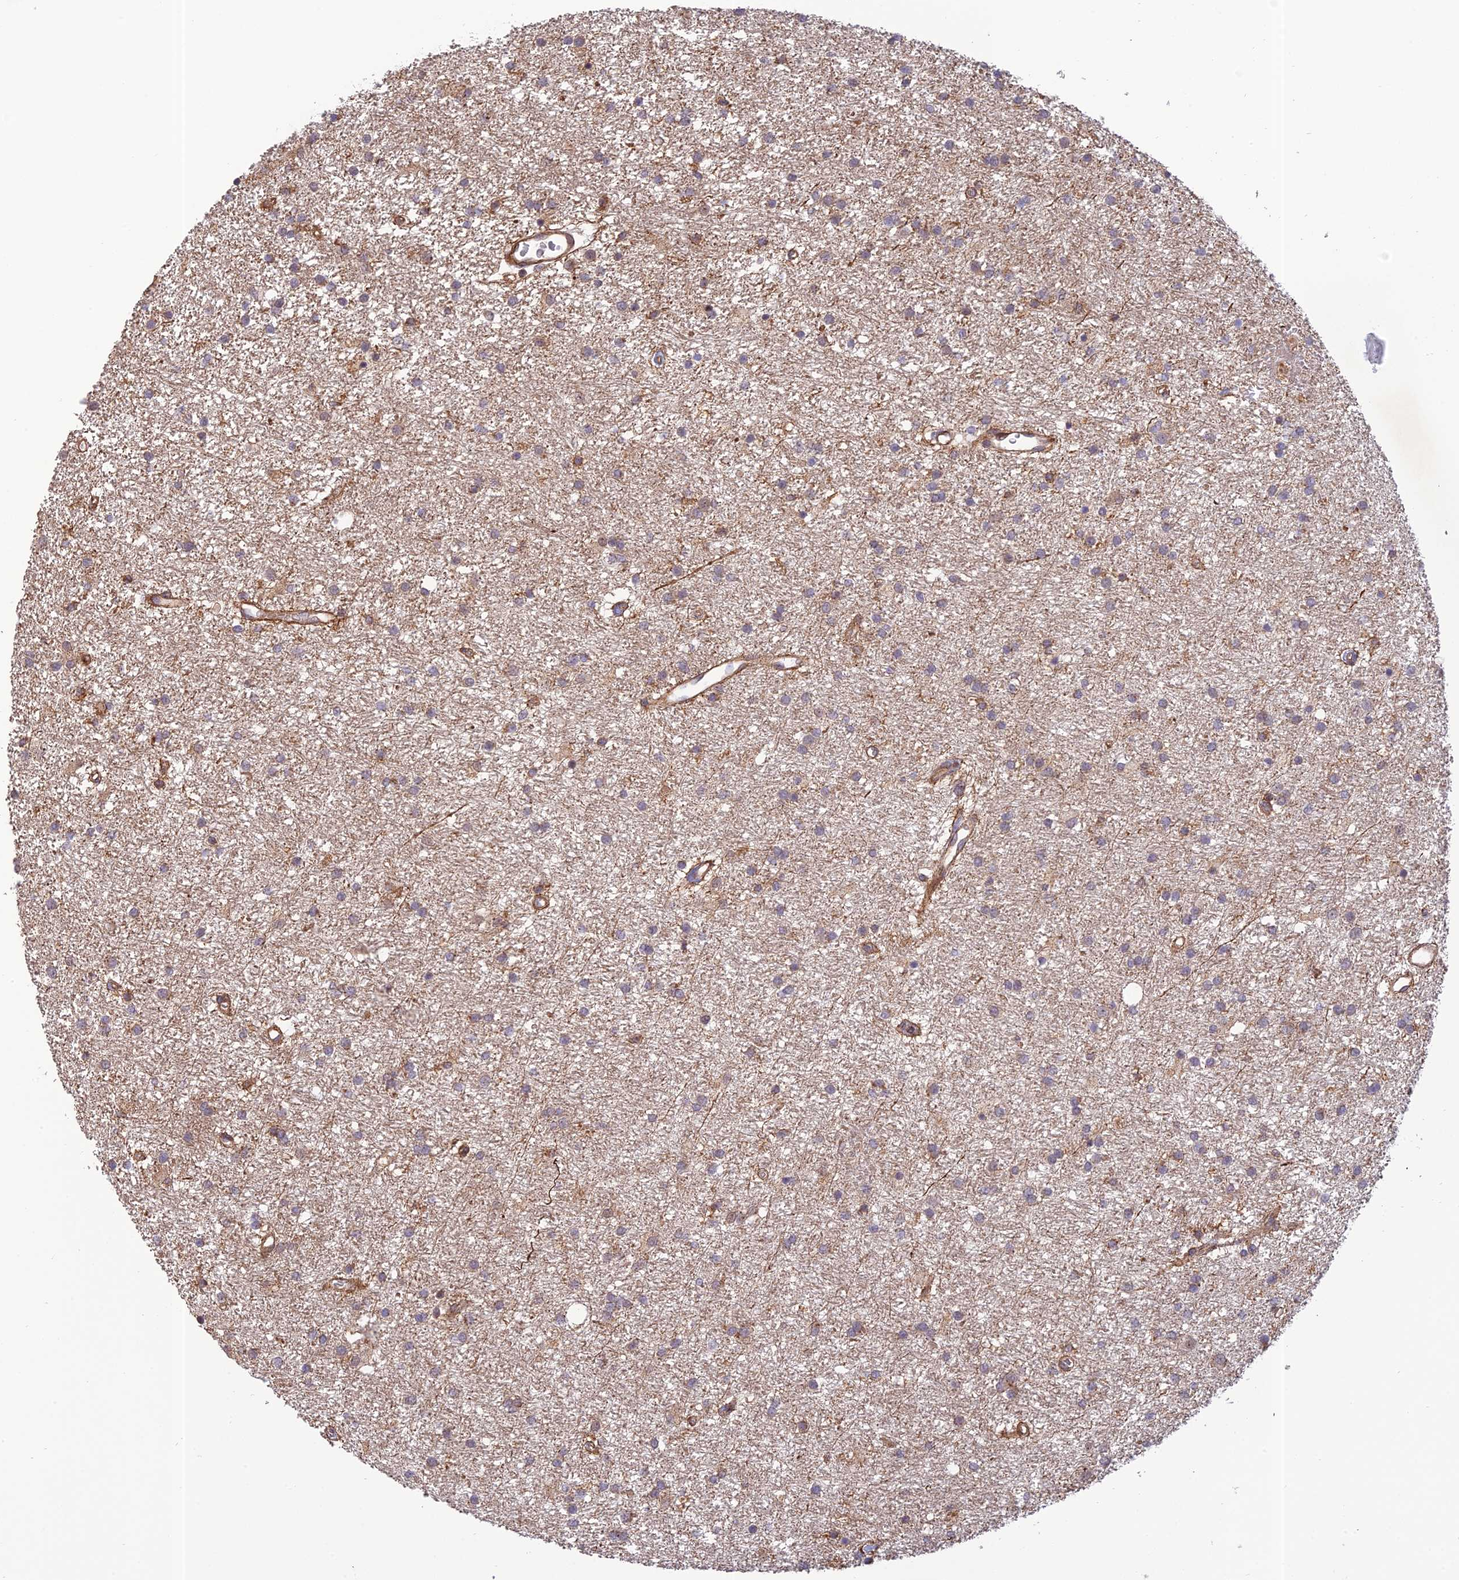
{"staining": {"intensity": "weak", "quantity": "<25%", "location": "cytoplasmic/membranous"}, "tissue": "glioma", "cell_type": "Tumor cells", "image_type": "cancer", "snomed": [{"axis": "morphology", "description": "Glioma, malignant, High grade"}, {"axis": "topography", "description": "Brain"}], "caption": "This is a image of IHC staining of glioma, which shows no expression in tumor cells.", "gene": "ZNF584", "patient": {"sex": "male", "age": 77}}